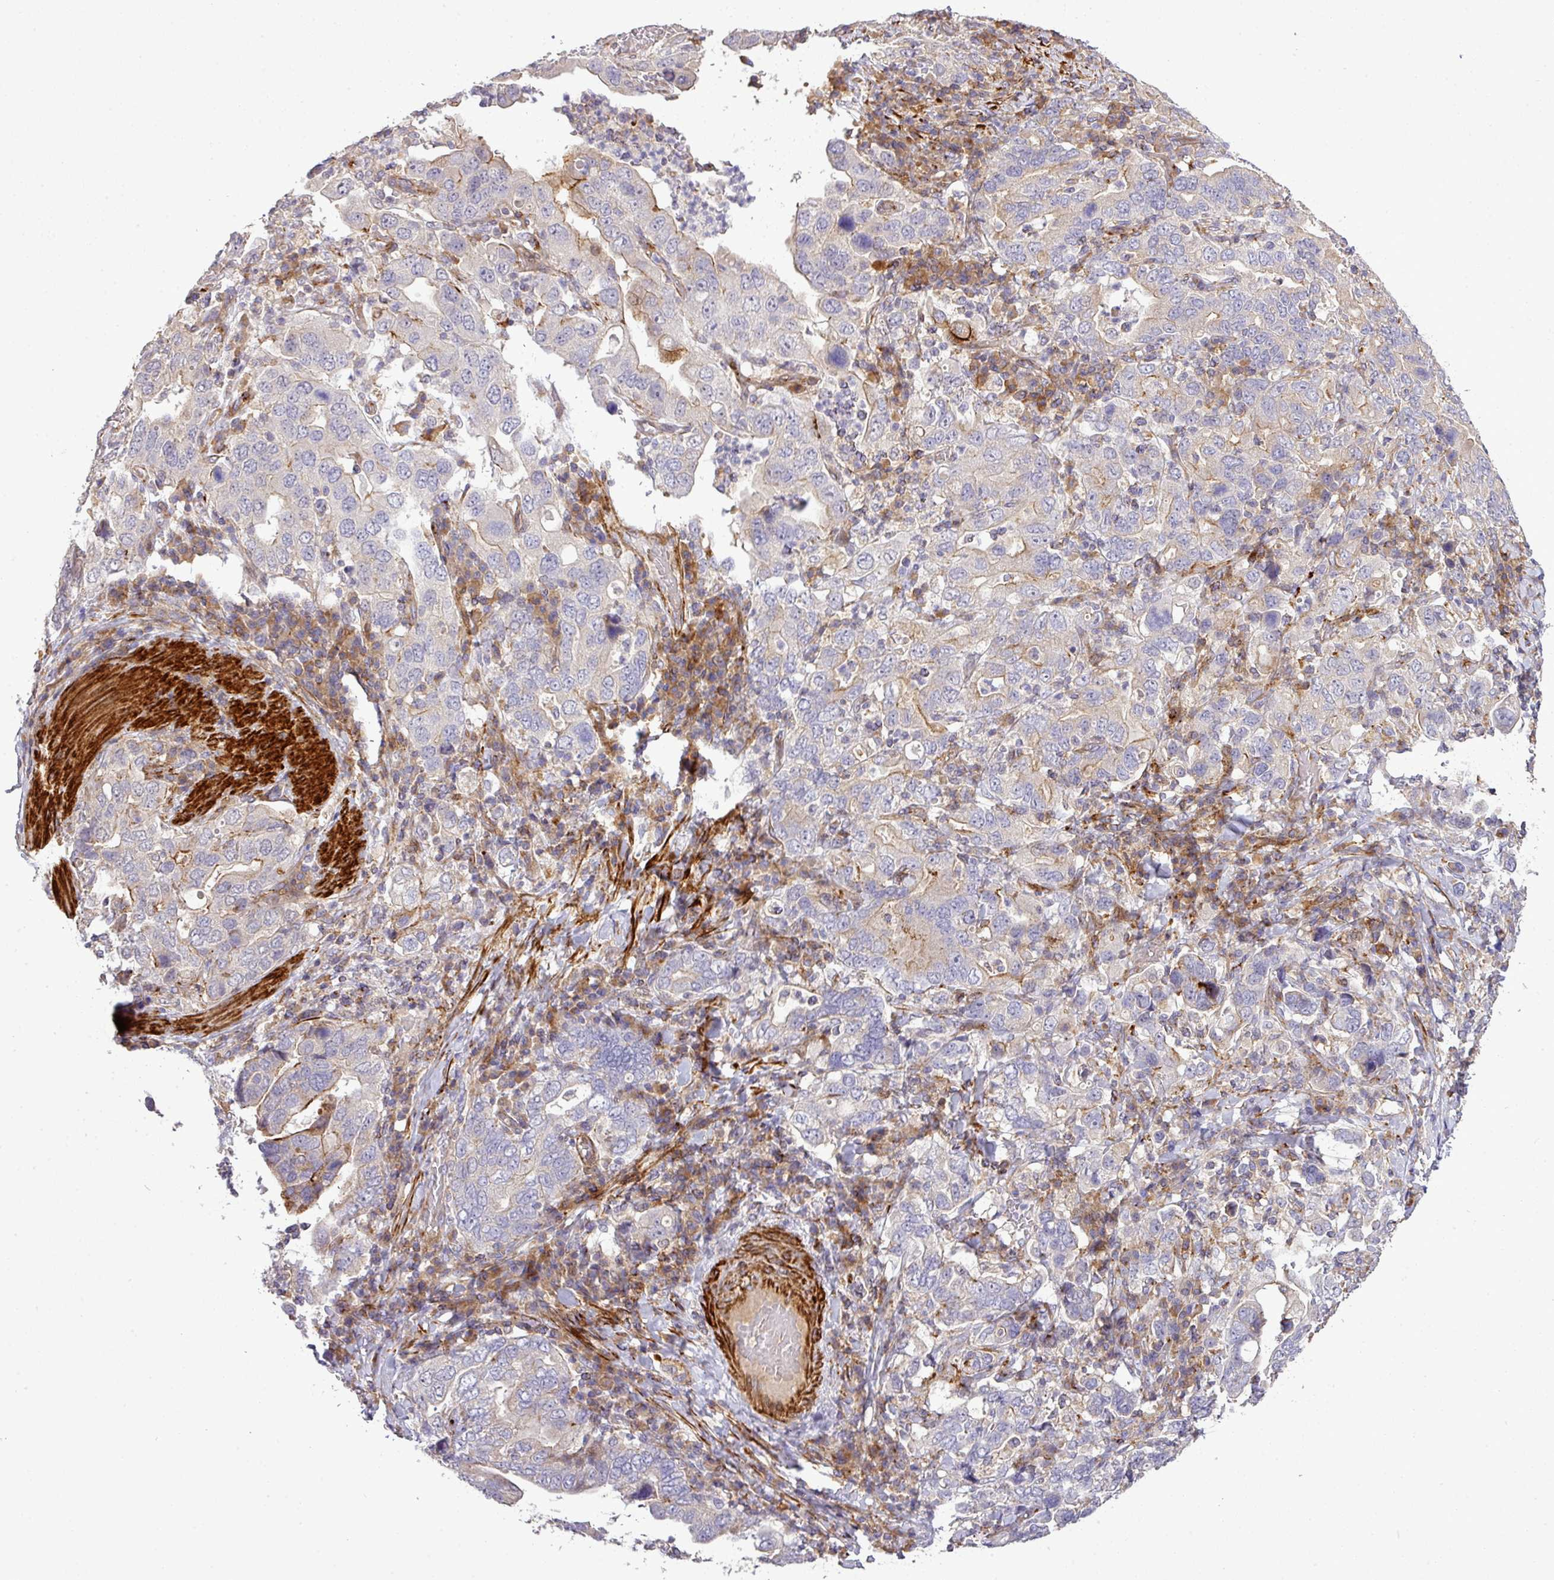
{"staining": {"intensity": "moderate", "quantity": "<25%", "location": "cytoplasmic/membranous"}, "tissue": "stomach cancer", "cell_type": "Tumor cells", "image_type": "cancer", "snomed": [{"axis": "morphology", "description": "Adenocarcinoma, NOS"}, {"axis": "topography", "description": "Stomach, upper"}], "caption": "Moderate cytoplasmic/membranous protein staining is present in about <25% of tumor cells in stomach cancer. (DAB = brown stain, brightfield microscopy at high magnification).", "gene": "TPRA1", "patient": {"sex": "male", "age": 62}}